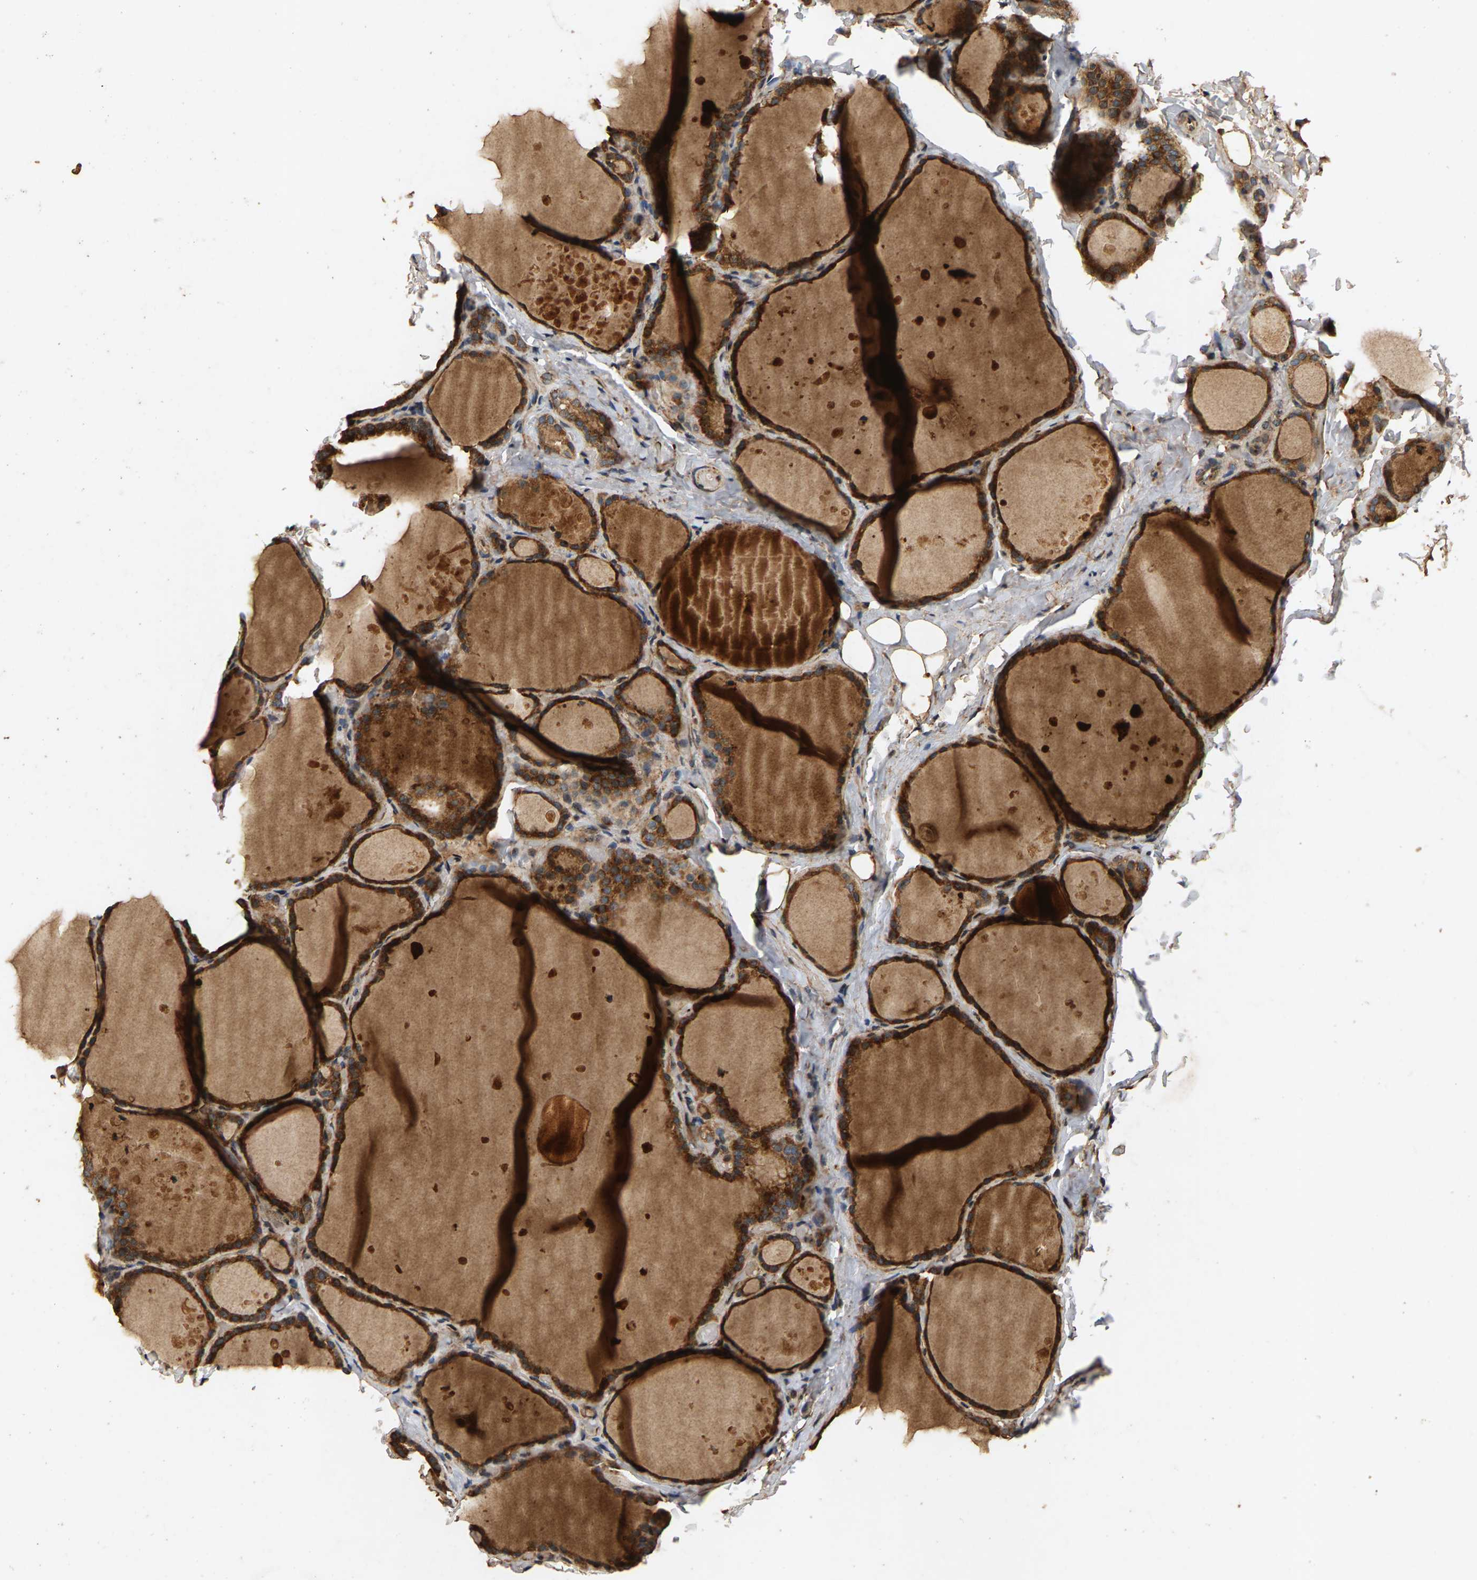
{"staining": {"intensity": "strong", "quantity": ">75%", "location": "cytoplasmic/membranous"}, "tissue": "thyroid gland", "cell_type": "Glandular cells", "image_type": "normal", "snomed": [{"axis": "morphology", "description": "Normal tissue, NOS"}, {"axis": "topography", "description": "Thyroid gland"}], "caption": "Immunohistochemical staining of benign human thyroid gland exhibits >75% levels of strong cytoplasmic/membranous protein positivity in about >75% of glandular cells. (DAB IHC, brown staining for protein, blue staining for nuclei).", "gene": "CIDEC", "patient": {"sex": "female", "age": 44}}